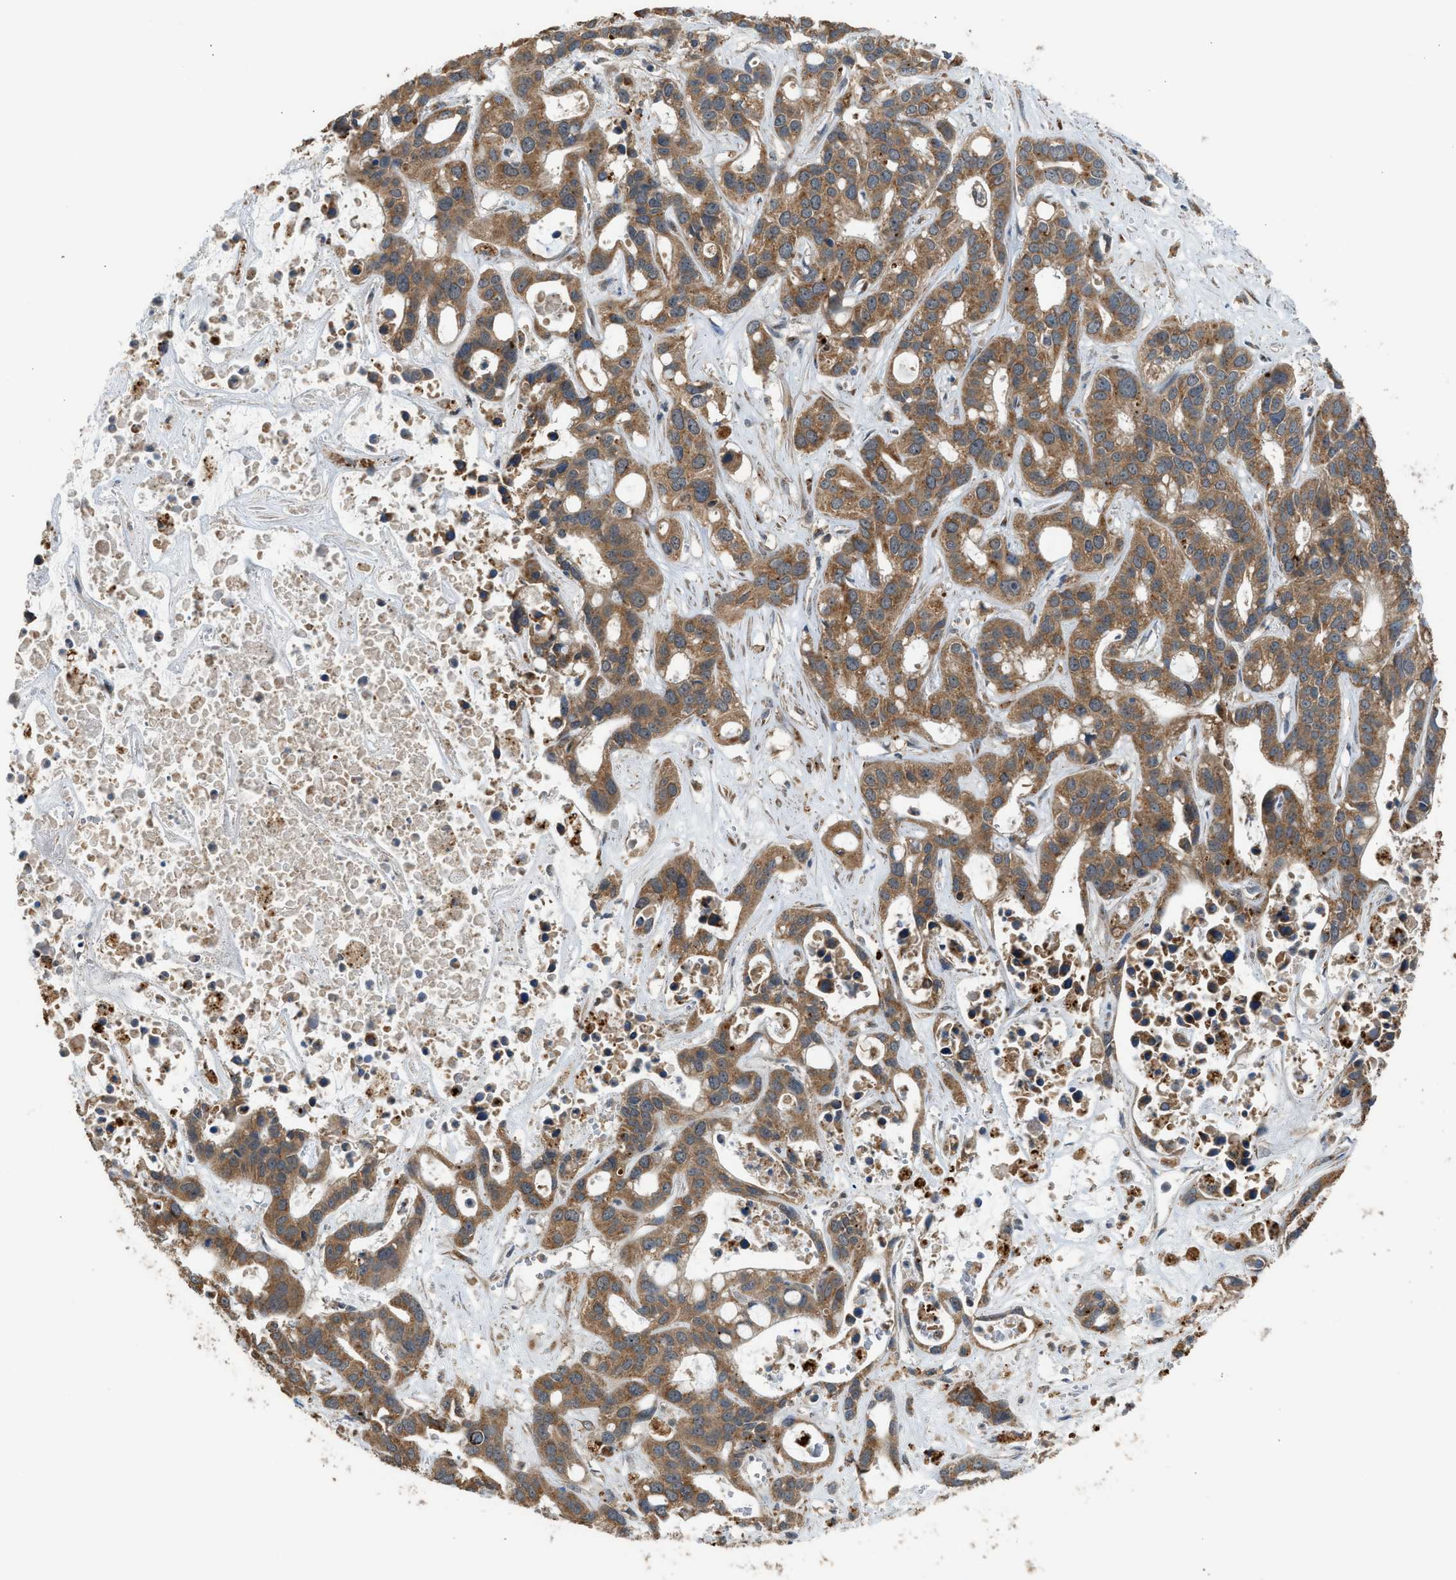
{"staining": {"intensity": "moderate", "quantity": ">75%", "location": "cytoplasmic/membranous"}, "tissue": "liver cancer", "cell_type": "Tumor cells", "image_type": "cancer", "snomed": [{"axis": "morphology", "description": "Cholangiocarcinoma"}, {"axis": "topography", "description": "Liver"}], "caption": "Immunohistochemical staining of human liver cancer (cholangiocarcinoma) displays medium levels of moderate cytoplasmic/membranous protein positivity in about >75% of tumor cells.", "gene": "STARD3", "patient": {"sex": "female", "age": 65}}